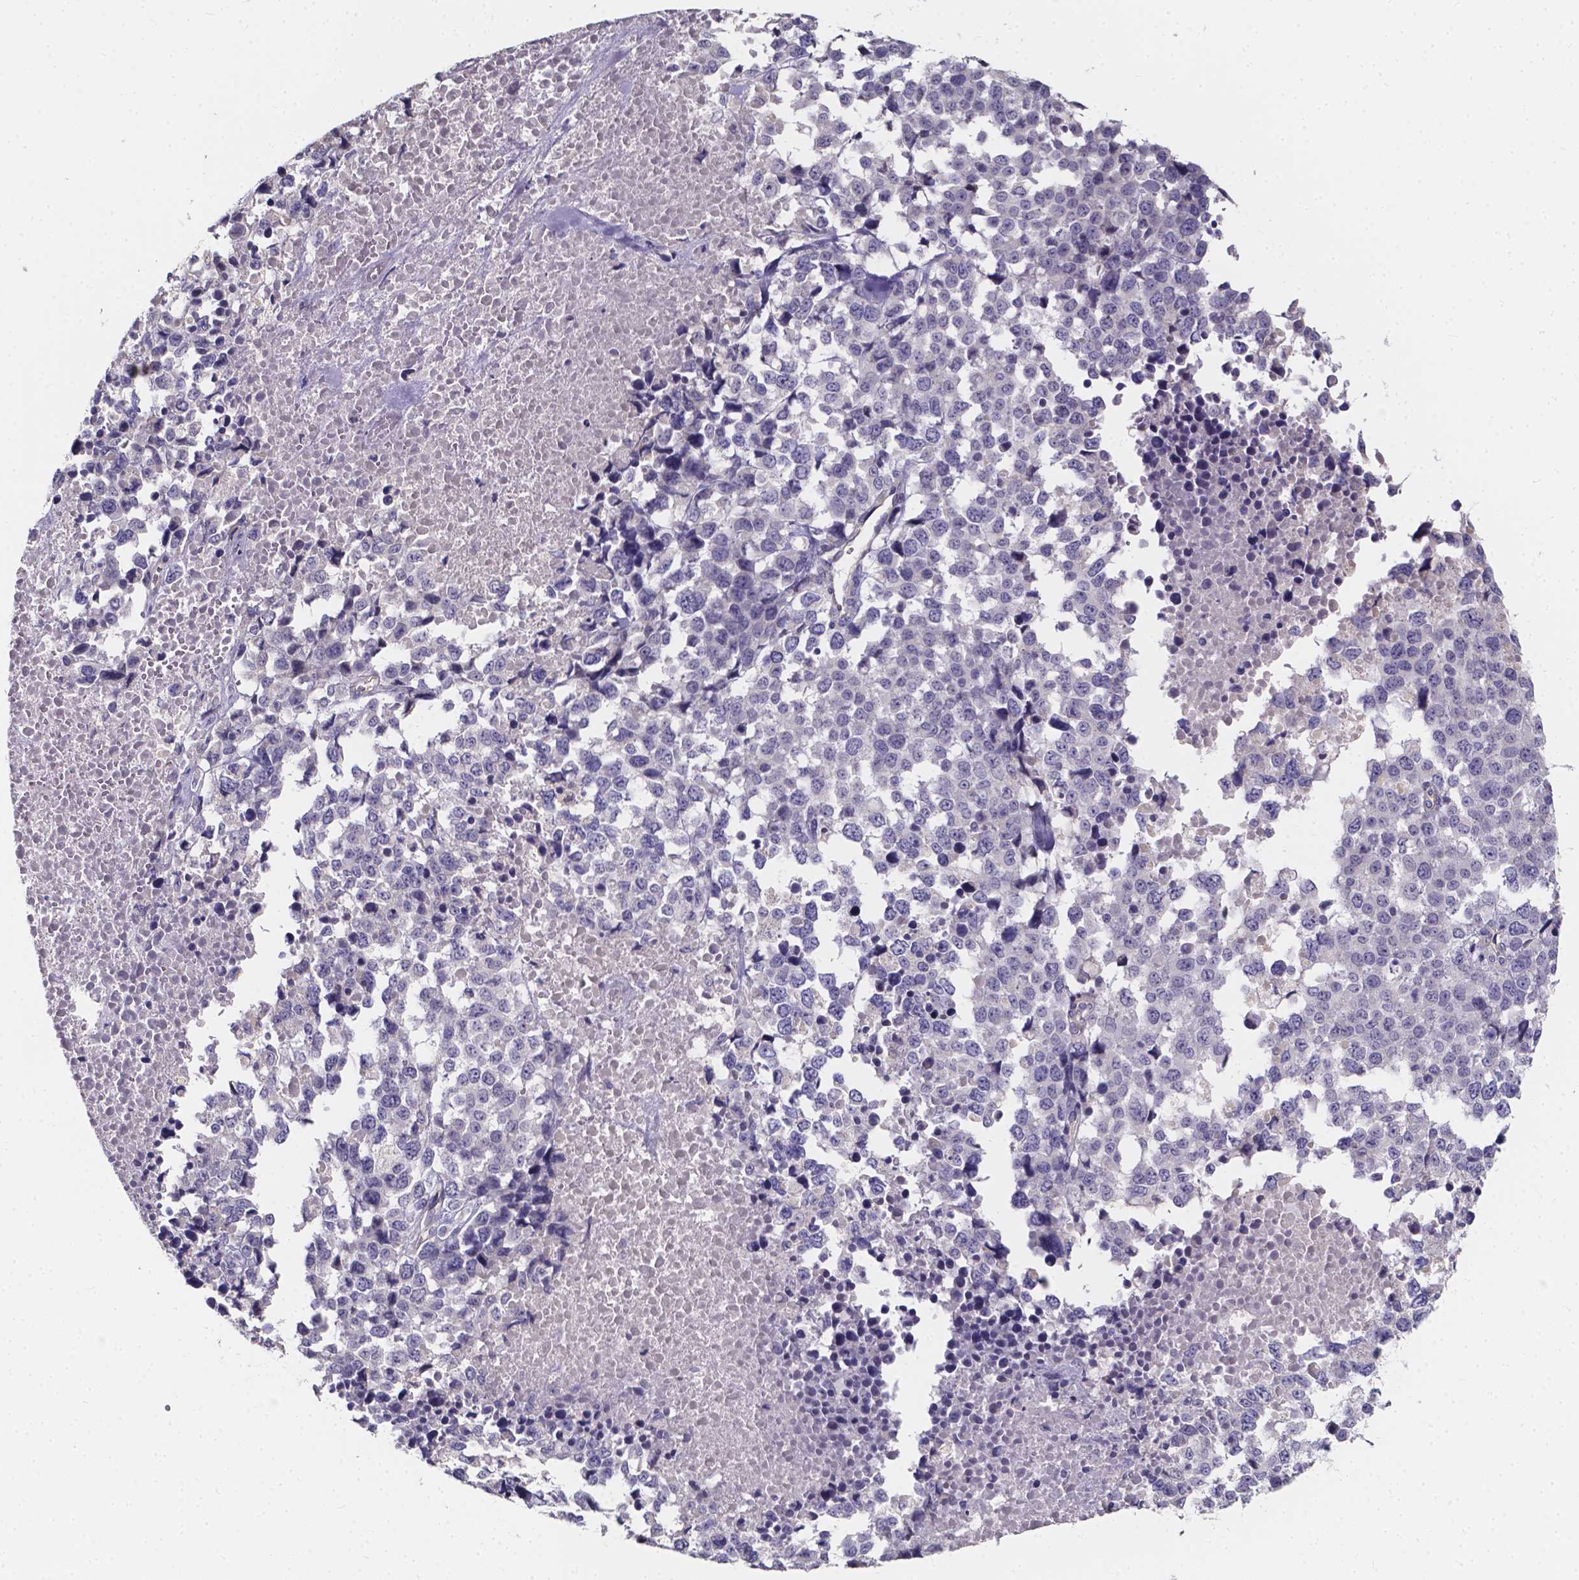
{"staining": {"intensity": "negative", "quantity": "none", "location": "none"}, "tissue": "melanoma", "cell_type": "Tumor cells", "image_type": "cancer", "snomed": [{"axis": "morphology", "description": "Malignant melanoma, Metastatic site"}, {"axis": "topography", "description": "Skin"}], "caption": "Immunohistochemistry of human malignant melanoma (metastatic site) demonstrates no staining in tumor cells.", "gene": "THEMIS", "patient": {"sex": "male", "age": 84}}